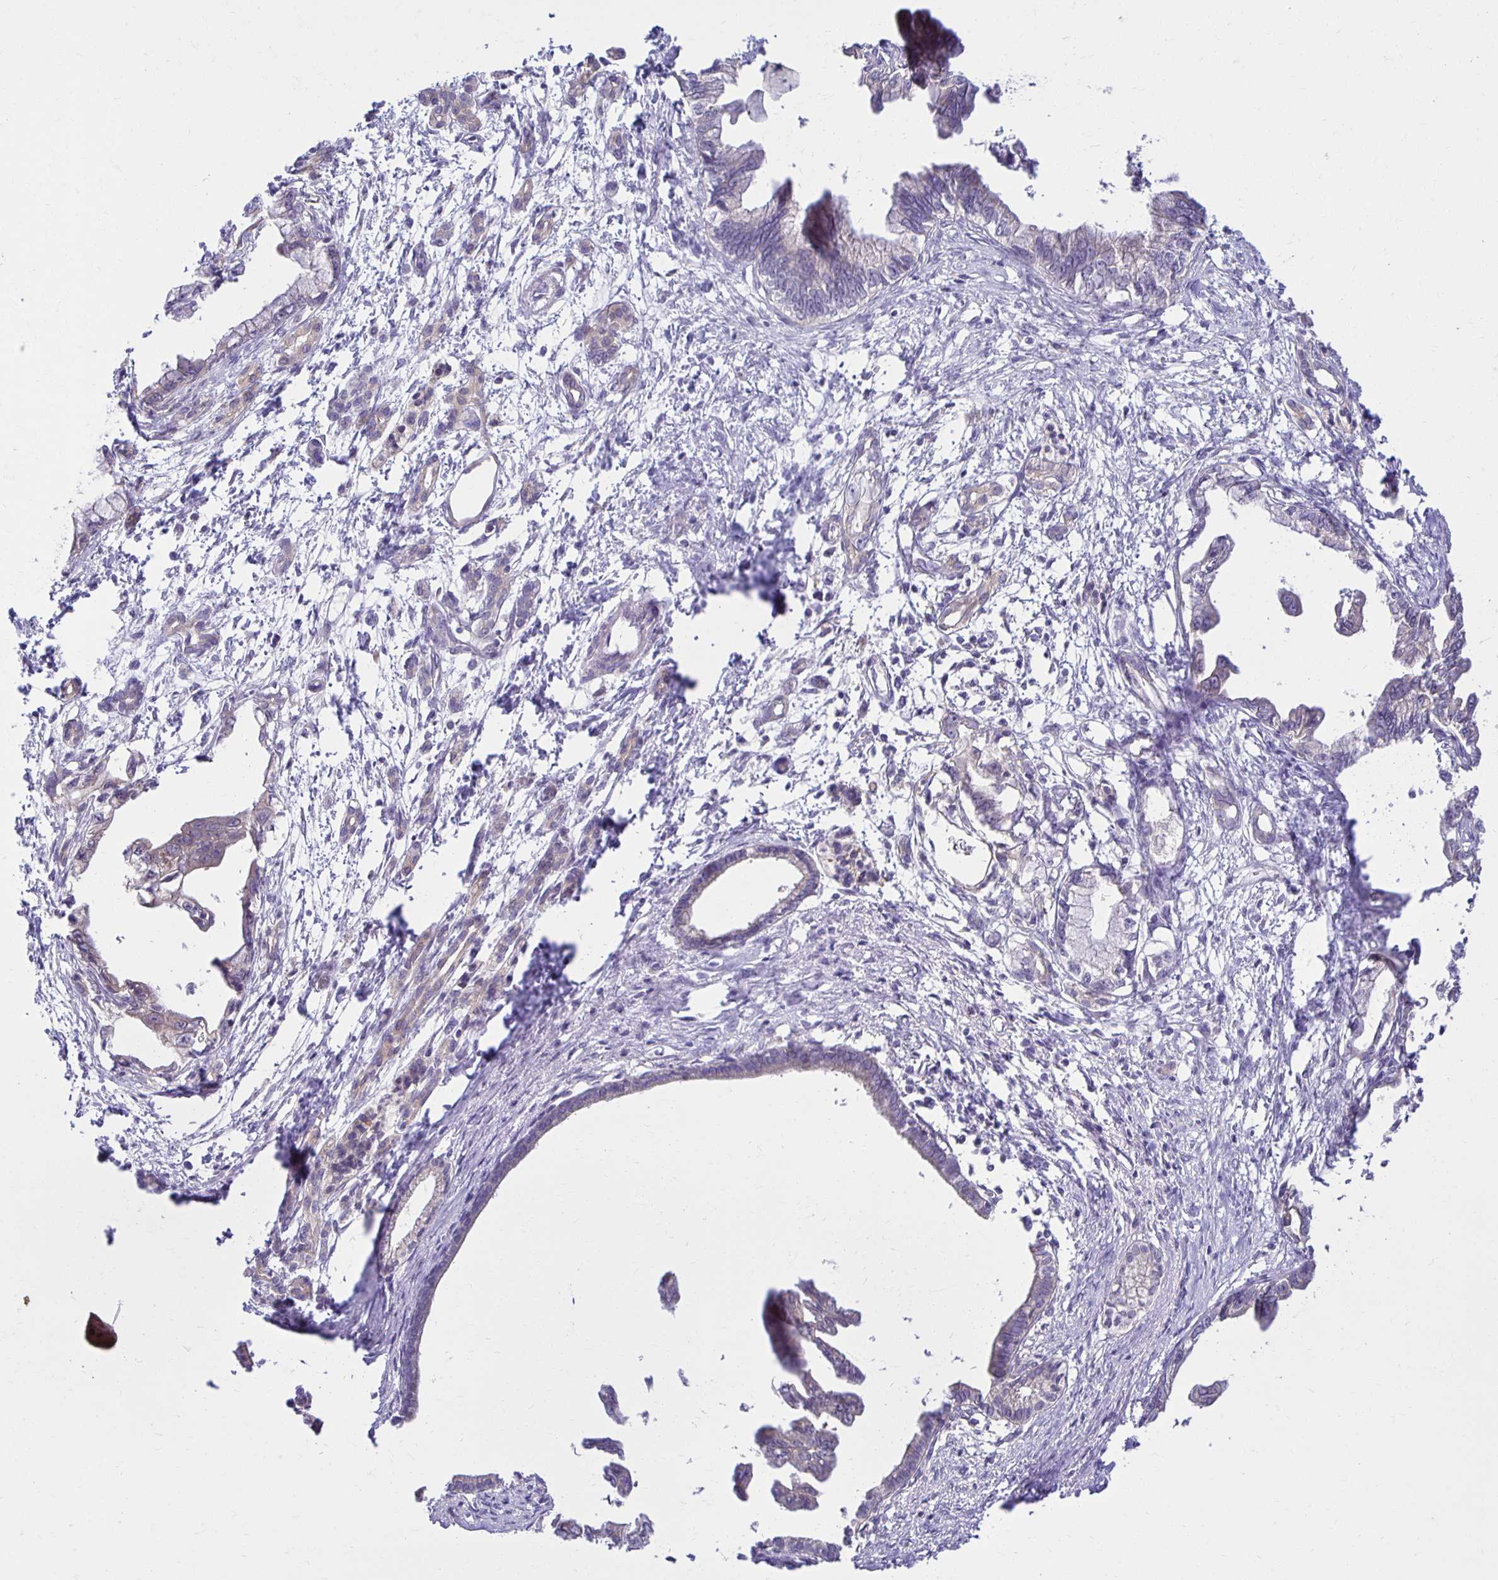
{"staining": {"intensity": "negative", "quantity": "none", "location": "none"}, "tissue": "pancreatic cancer", "cell_type": "Tumor cells", "image_type": "cancer", "snomed": [{"axis": "morphology", "description": "Adenocarcinoma, NOS"}, {"axis": "topography", "description": "Pancreas"}], "caption": "This is an IHC image of human pancreatic cancer. There is no expression in tumor cells.", "gene": "MIEN1", "patient": {"sex": "male", "age": 61}}